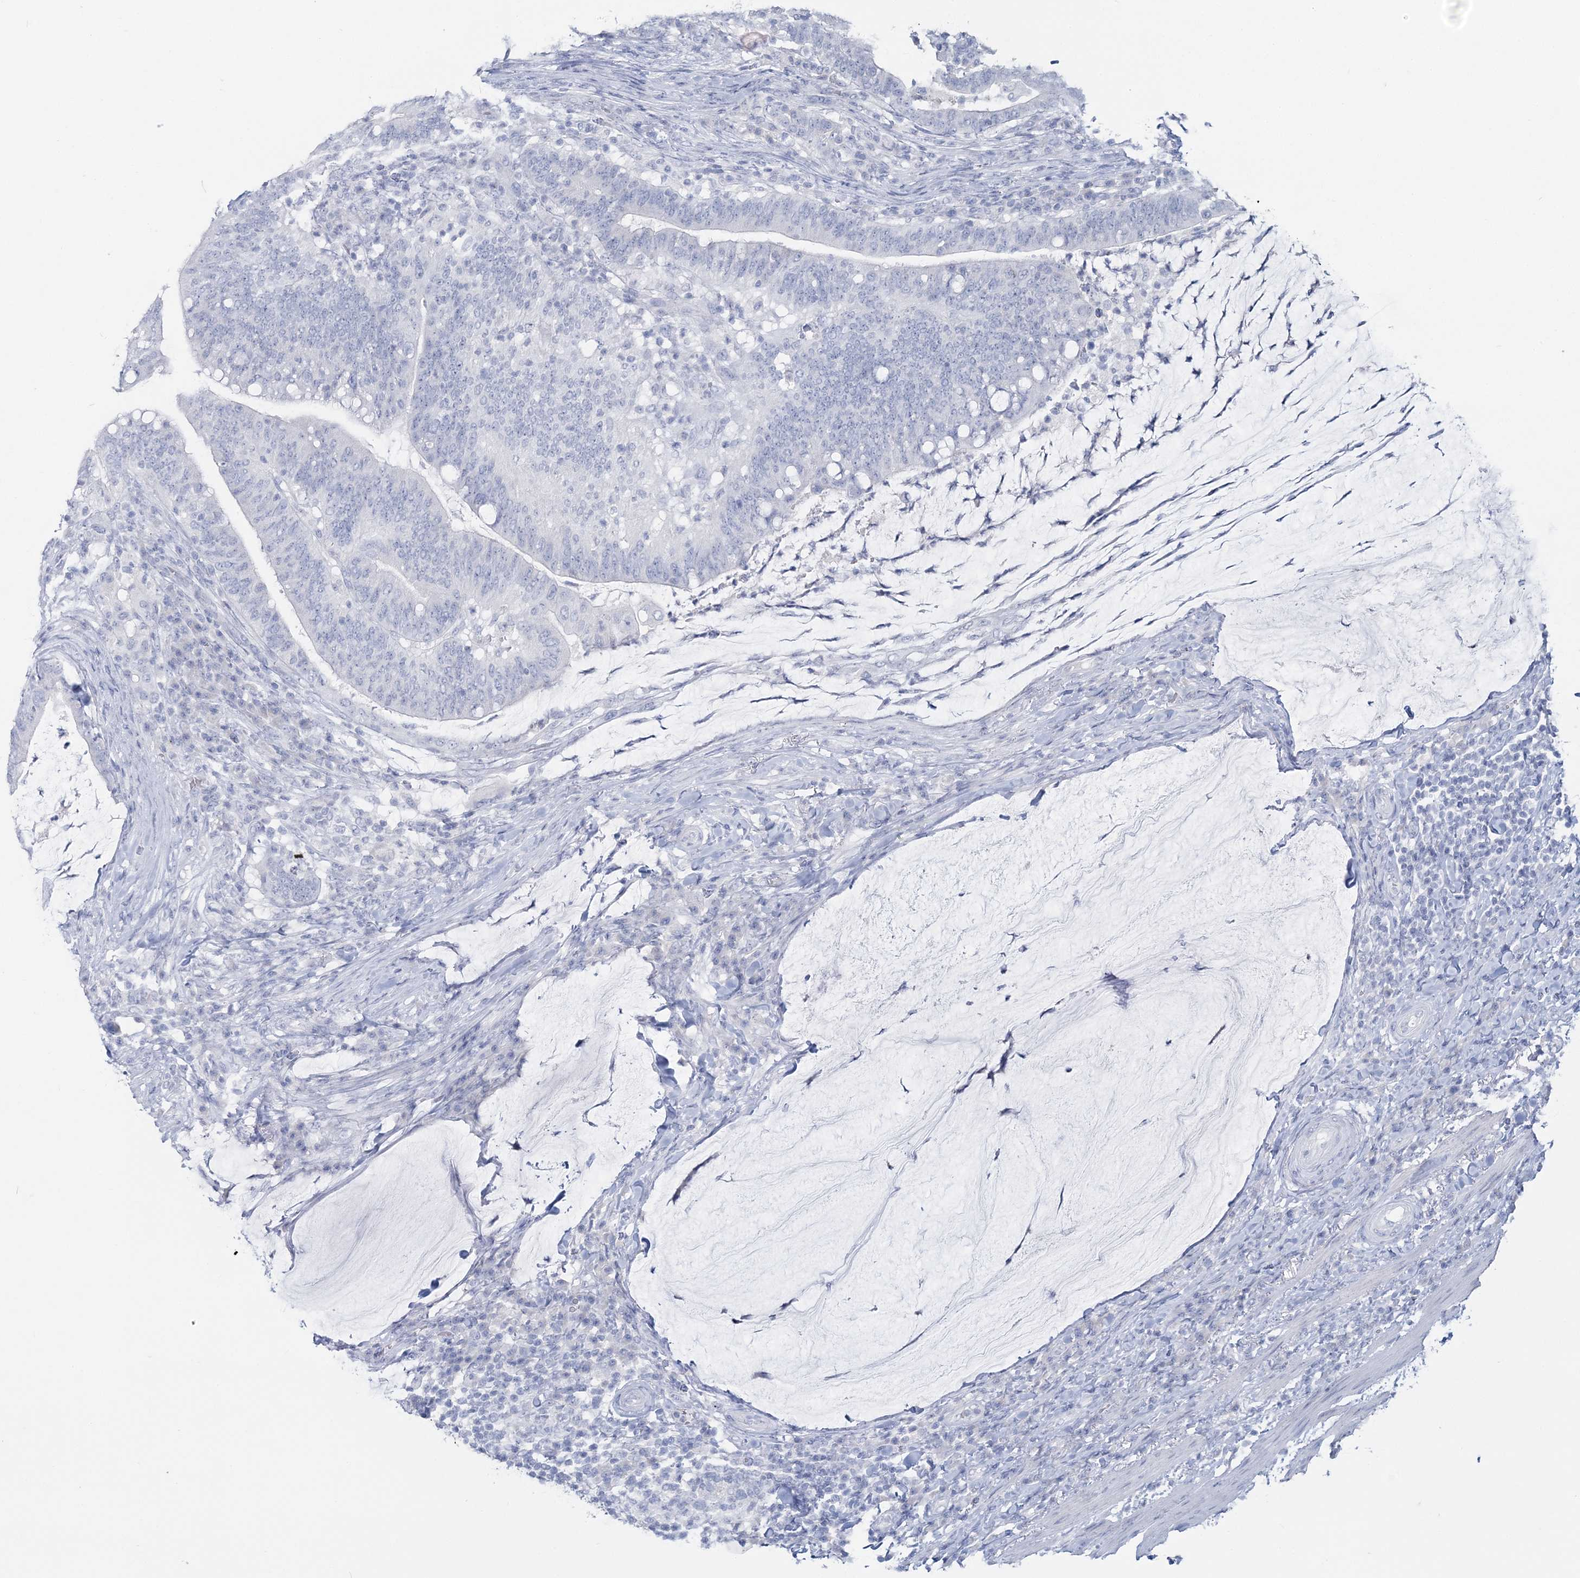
{"staining": {"intensity": "negative", "quantity": "none", "location": "none"}, "tissue": "colorectal cancer", "cell_type": "Tumor cells", "image_type": "cancer", "snomed": [{"axis": "morphology", "description": "Normal tissue, NOS"}, {"axis": "morphology", "description": "Adenocarcinoma, NOS"}, {"axis": "topography", "description": "Colon"}], "caption": "Tumor cells show no significant protein staining in colorectal cancer (adenocarcinoma).", "gene": "CYP3A4", "patient": {"sex": "female", "age": 66}}